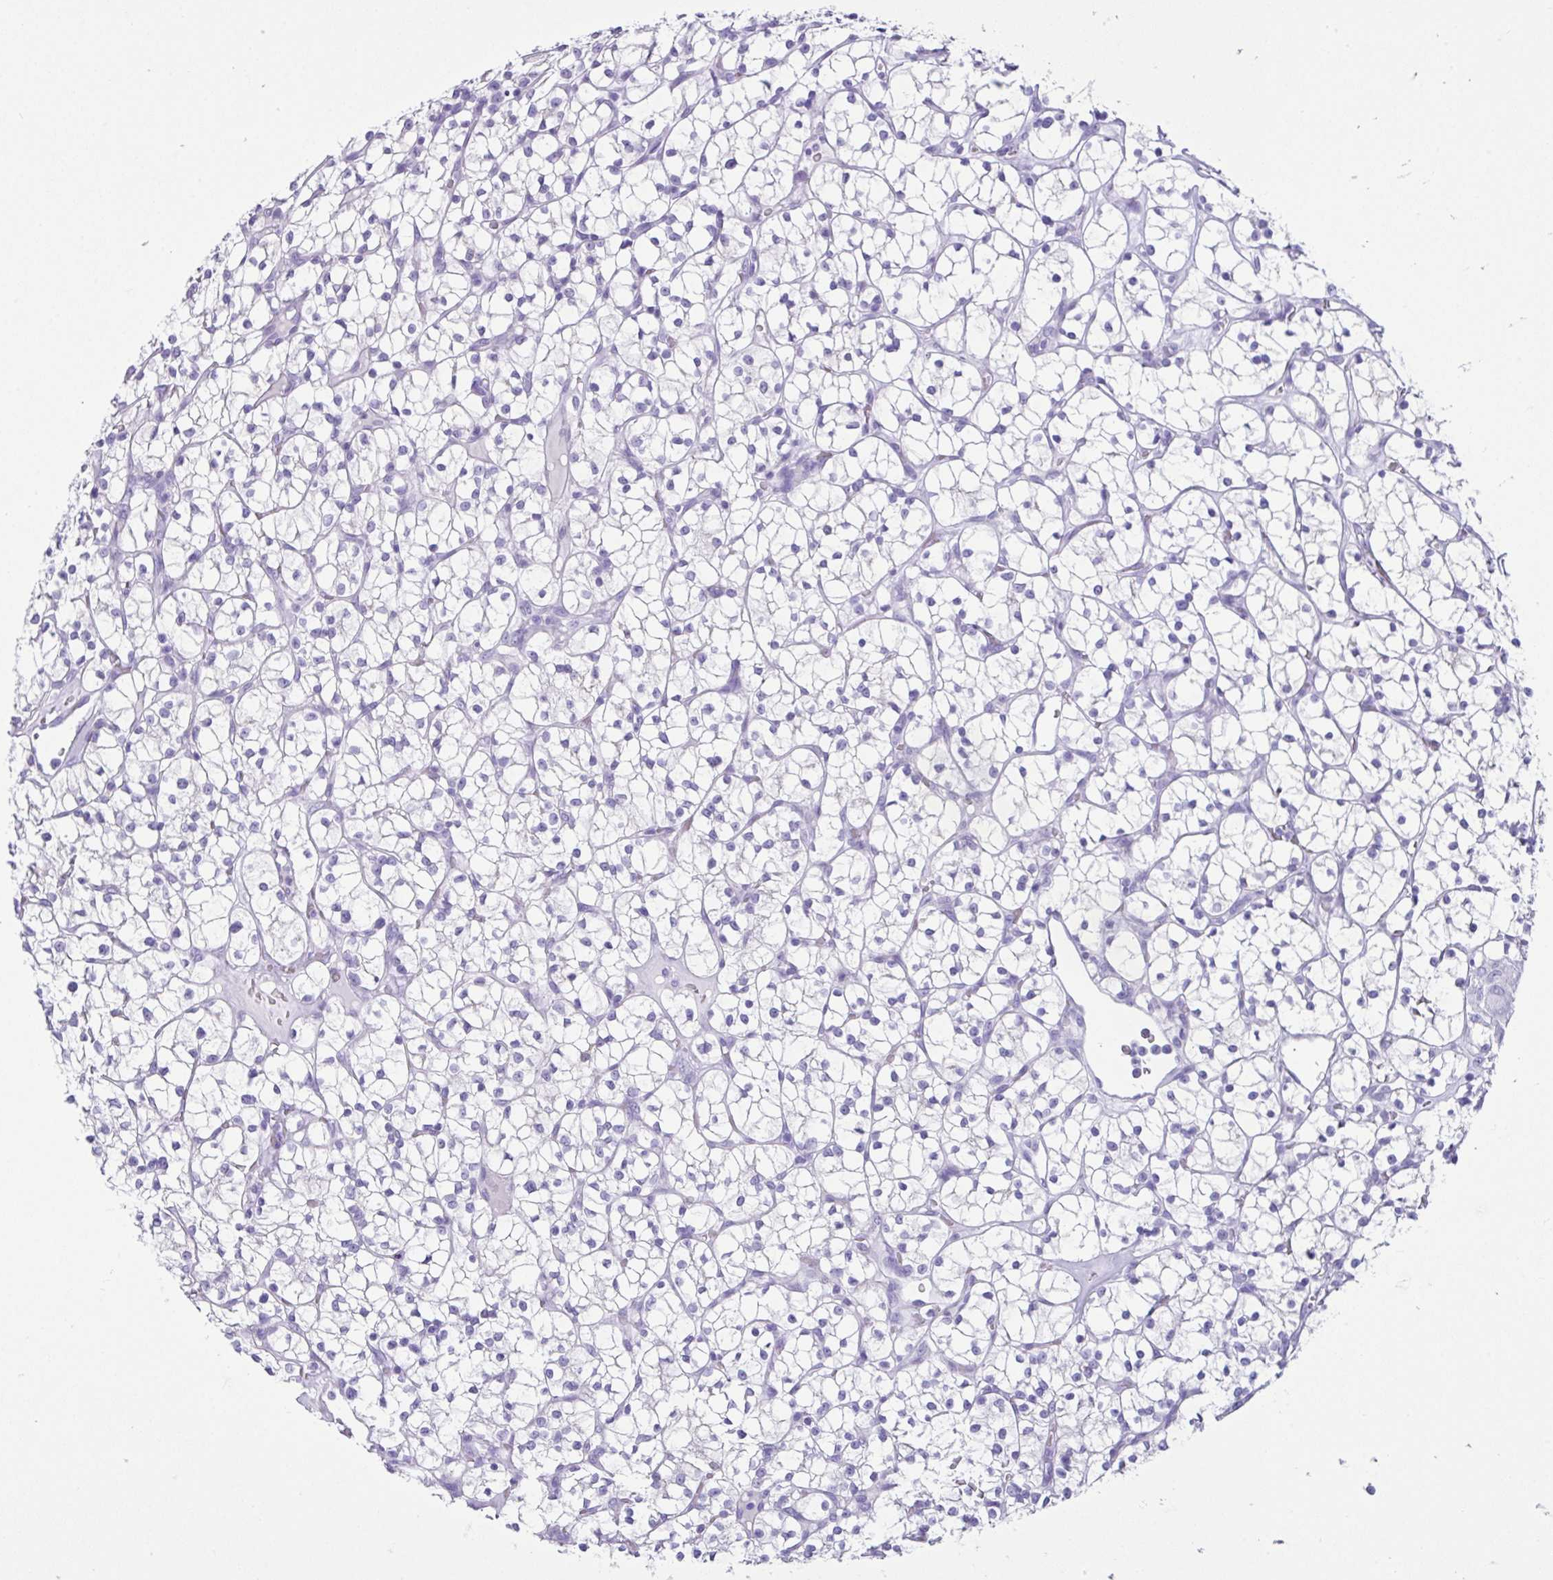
{"staining": {"intensity": "negative", "quantity": "none", "location": "none"}, "tissue": "renal cancer", "cell_type": "Tumor cells", "image_type": "cancer", "snomed": [{"axis": "morphology", "description": "Adenocarcinoma, NOS"}, {"axis": "topography", "description": "Kidney"}], "caption": "IHC photomicrograph of renal cancer (adenocarcinoma) stained for a protein (brown), which demonstrates no positivity in tumor cells.", "gene": "LGALS4", "patient": {"sex": "female", "age": 64}}